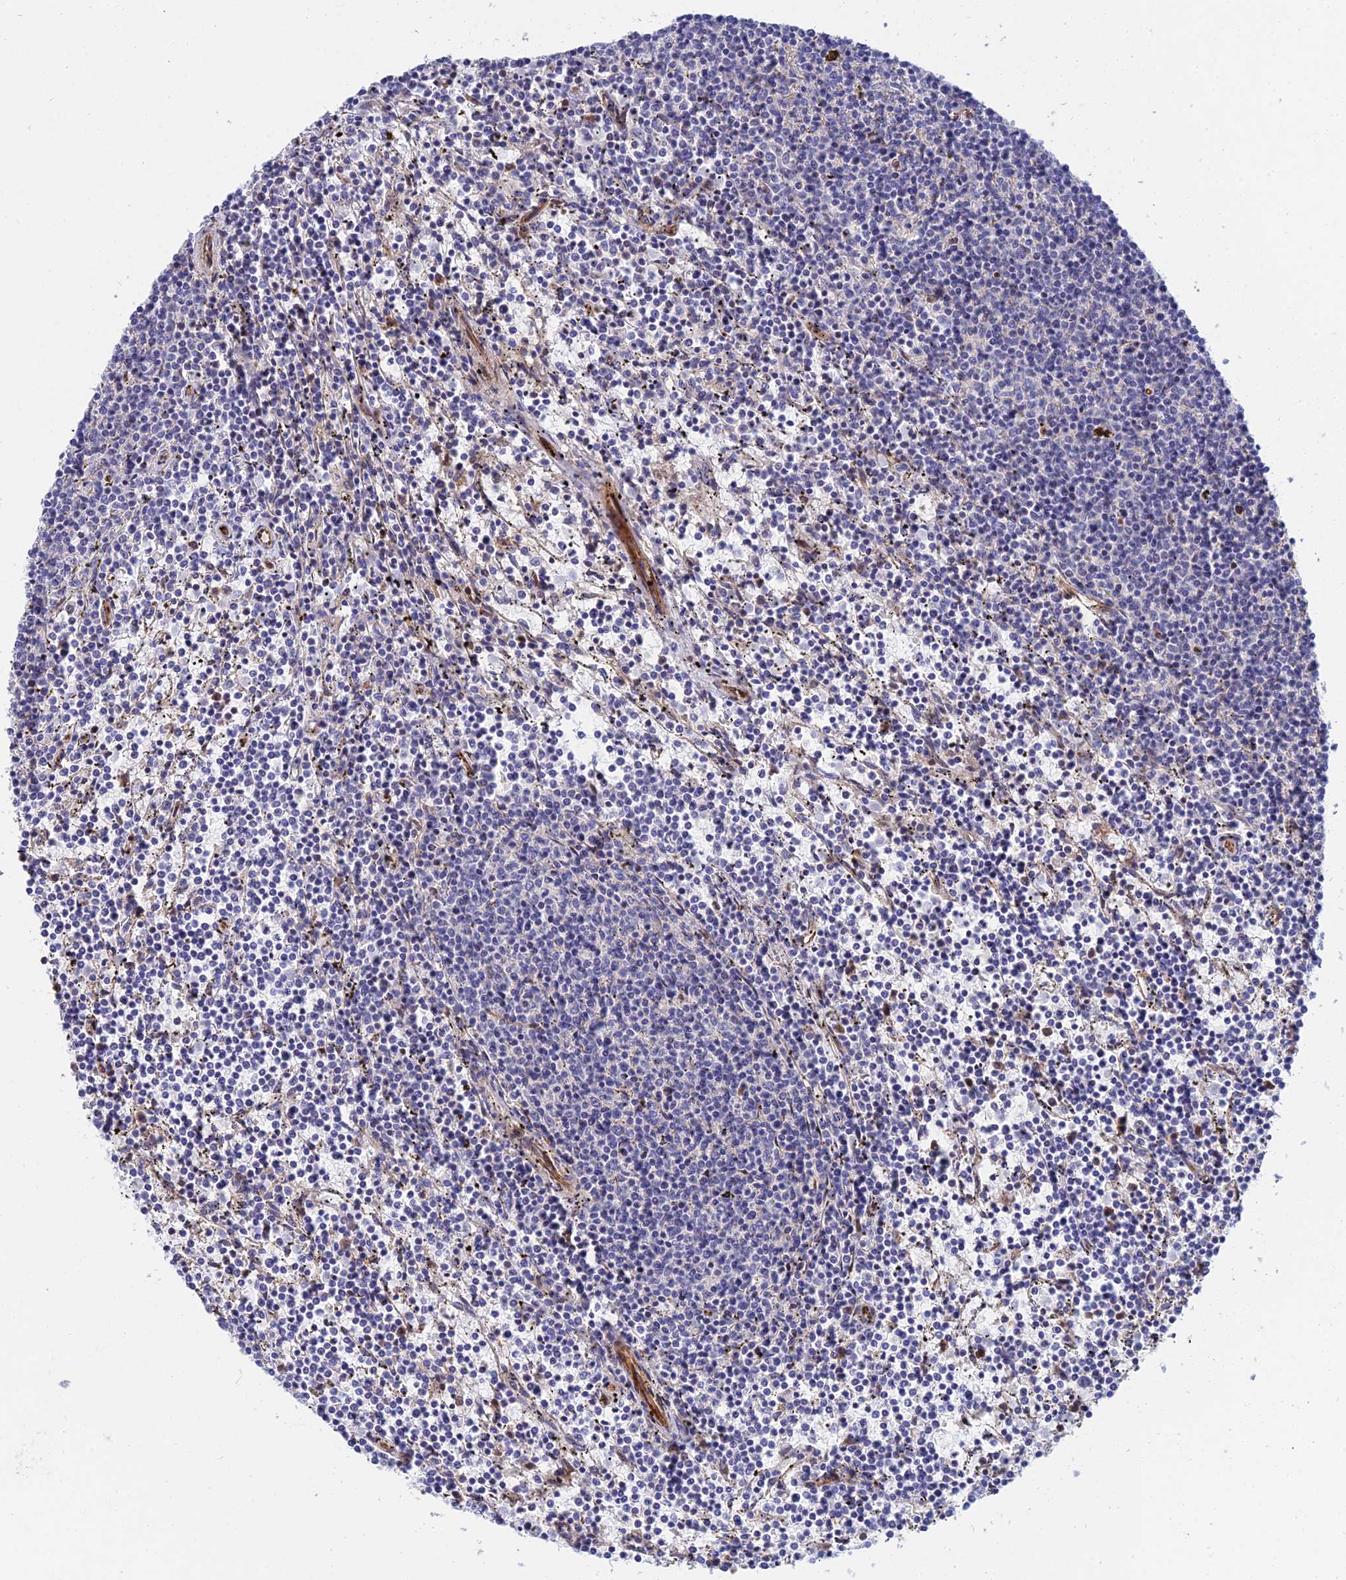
{"staining": {"intensity": "negative", "quantity": "none", "location": "none"}, "tissue": "lymphoma", "cell_type": "Tumor cells", "image_type": "cancer", "snomed": [{"axis": "morphology", "description": "Malignant lymphoma, non-Hodgkin's type, Low grade"}, {"axis": "topography", "description": "Spleen"}], "caption": "Image shows no protein staining in tumor cells of lymphoma tissue.", "gene": "TRIM43B", "patient": {"sex": "female", "age": 50}}